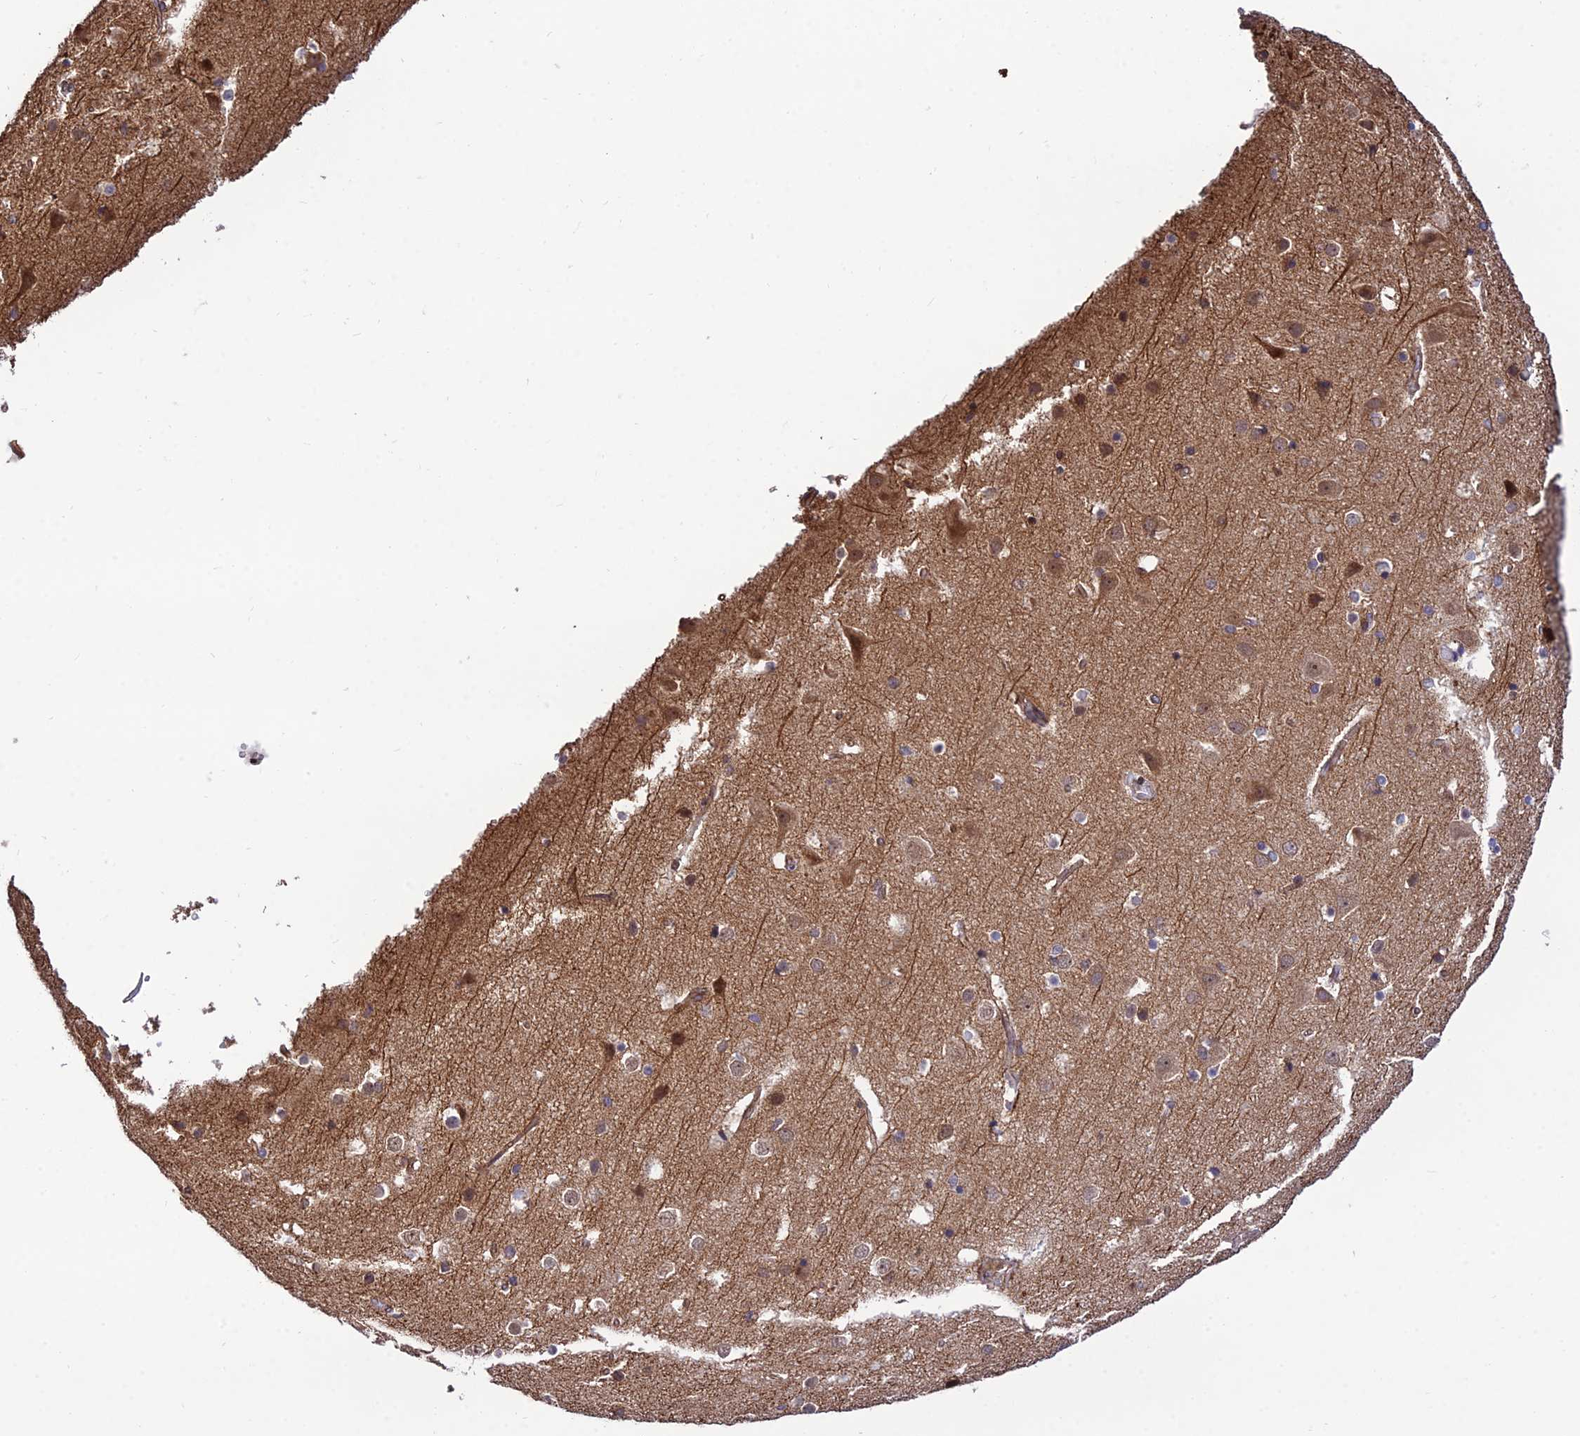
{"staining": {"intensity": "weak", "quantity": ">75%", "location": "cytoplasmic/membranous"}, "tissue": "cerebral cortex", "cell_type": "Endothelial cells", "image_type": "normal", "snomed": [{"axis": "morphology", "description": "Normal tissue, NOS"}, {"axis": "topography", "description": "Cerebral cortex"}], "caption": "An immunohistochemistry histopathology image of normal tissue is shown. Protein staining in brown labels weak cytoplasmic/membranous positivity in cerebral cortex within endothelial cells.", "gene": "SMG6", "patient": {"sex": "male", "age": 54}}